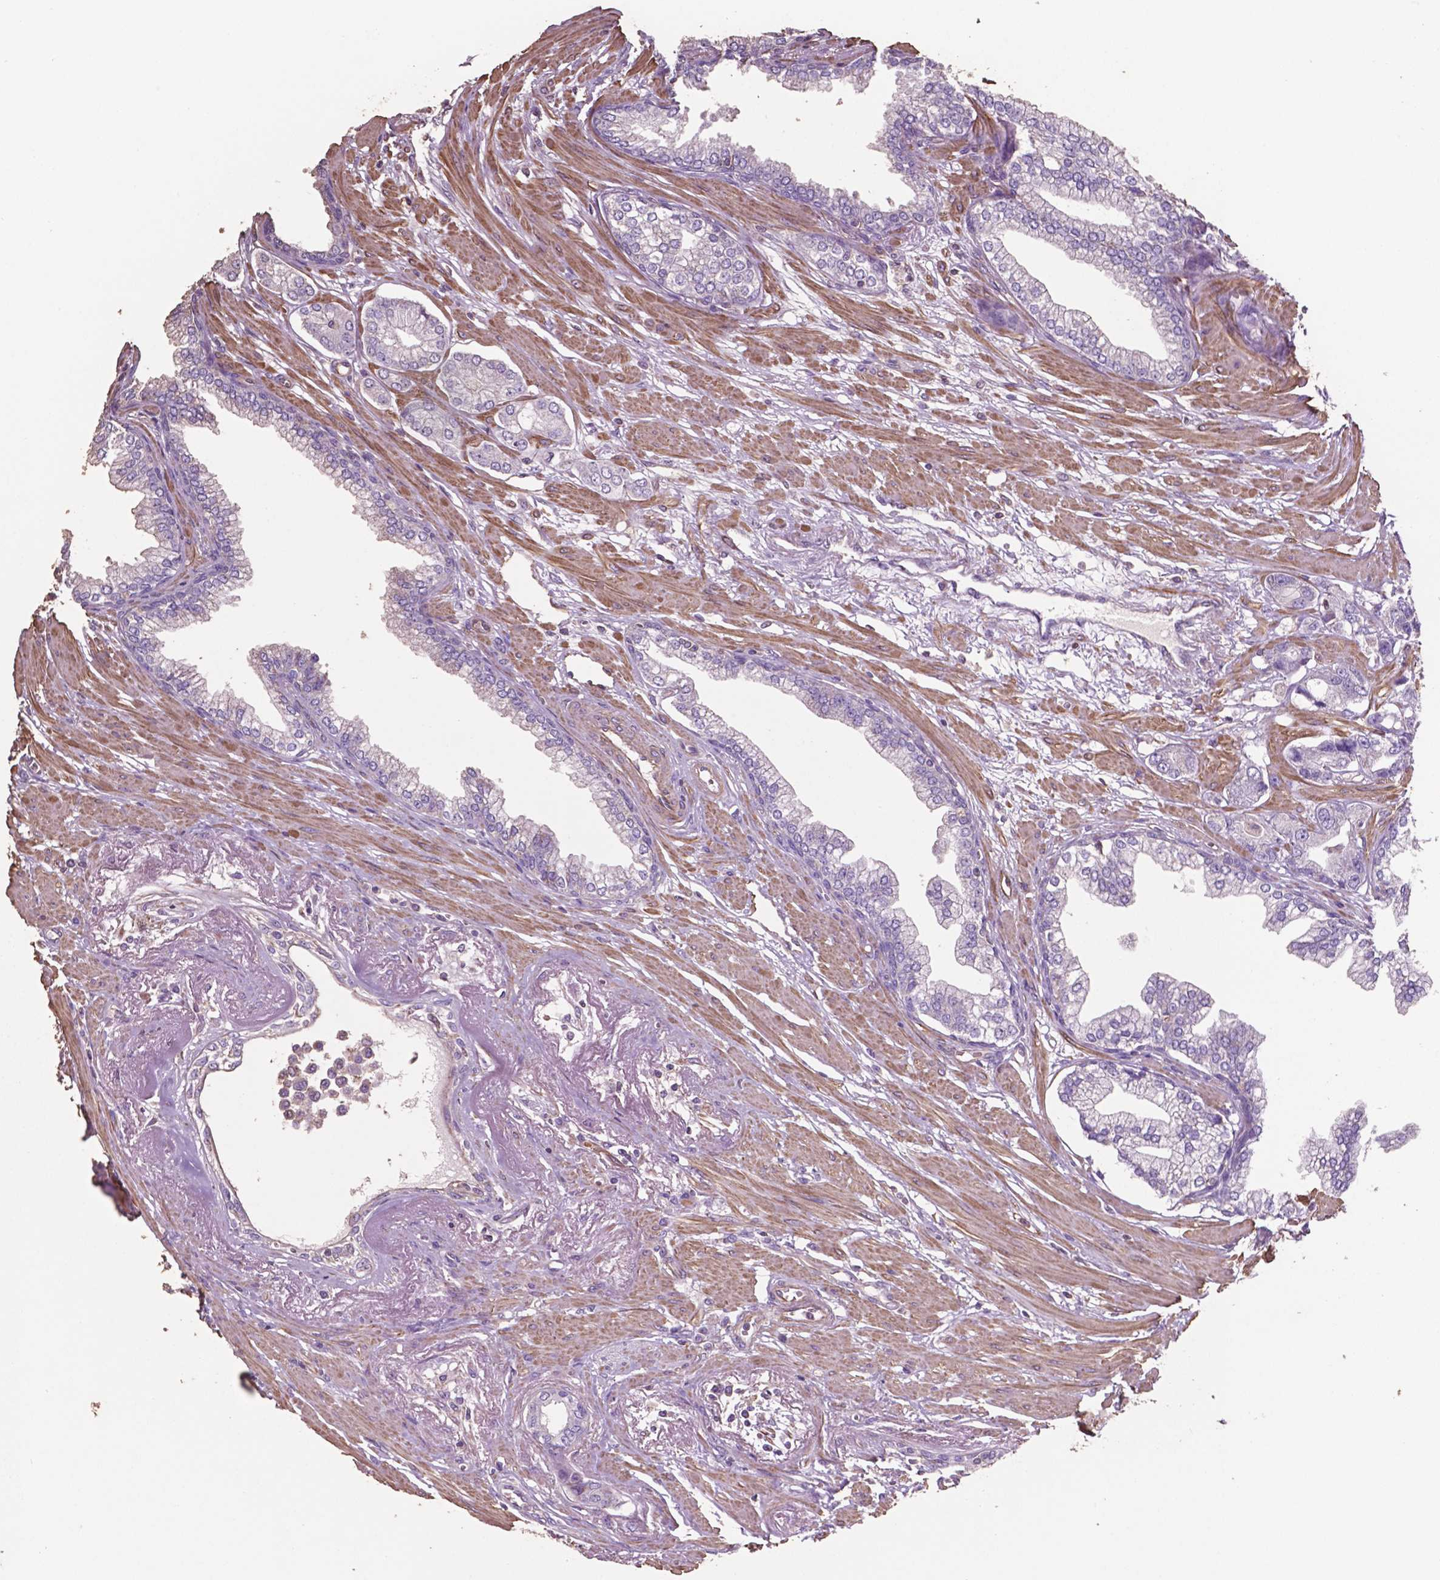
{"staining": {"intensity": "negative", "quantity": "none", "location": "none"}, "tissue": "prostate cancer", "cell_type": "Tumor cells", "image_type": "cancer", "snomed": [{"axis": "morphology", "description": "Adenocarcinoma, Low grade"}, {"axis": "topography", "description": "Prostate"}], "caption": "The image exhibits no staining of tumor cells in prostate cancer (adenocarcinoma (low-grade)).", "gene": "COMMD4", "patient": {"sex": "male", "age": 60}}